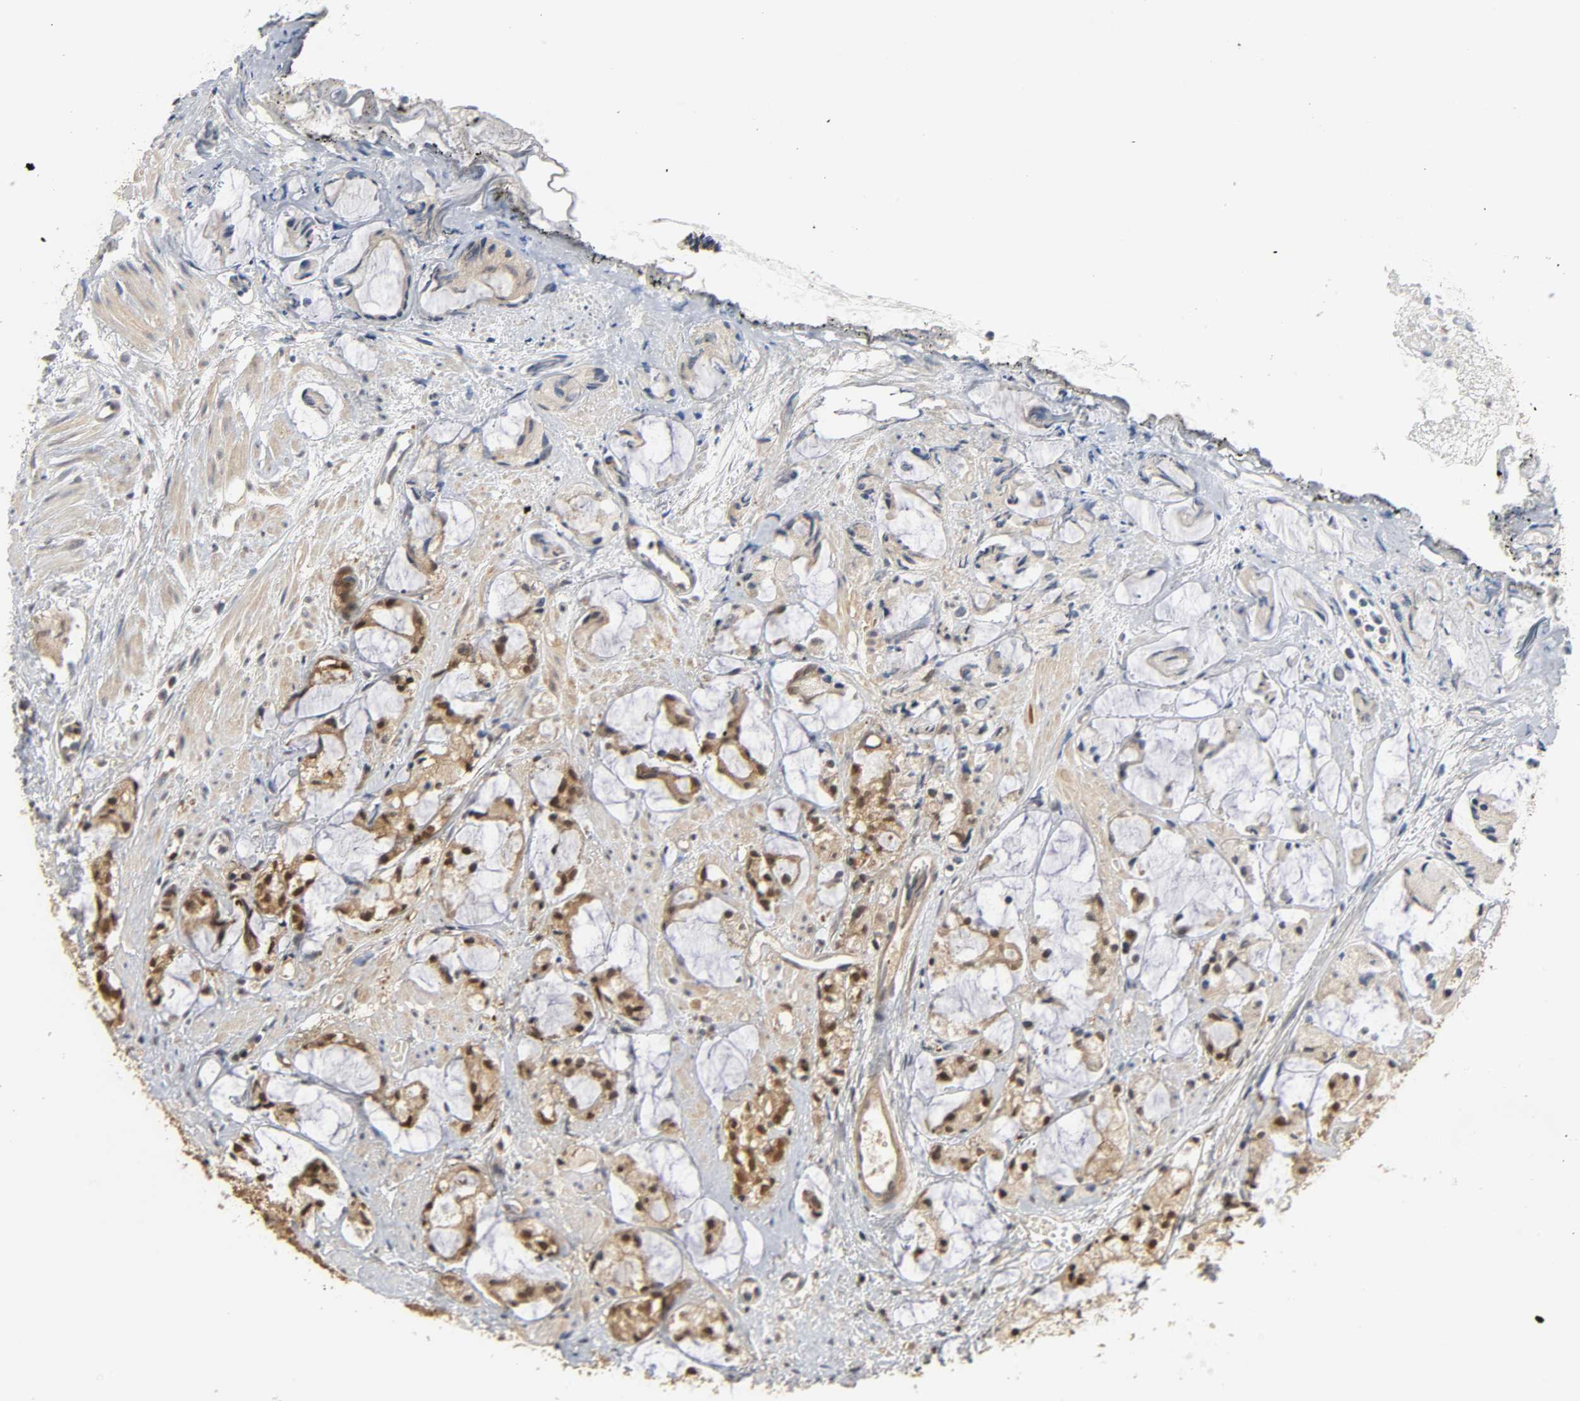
{"staining": {"intensity": "moderate", "quantity": ">75%", "location": "cytoplasmic/membranous"}, "tissue": "prostate cancer", "cell_type": "Tumor cells", "image_type": "cancer", "snomed": [{"axis": "morphology", "description": "Adenocarcinoma, High grade"}, {"axis": "topography", "description": "Prostate"}], "caption": "Prostate cancer stained with a brown dye demonstrates moderate cytoplasmic/membranous positive staining in about >75% of tumor cells.", "gene": "MIF", "patient": {"sex": "male", "age": 85}}